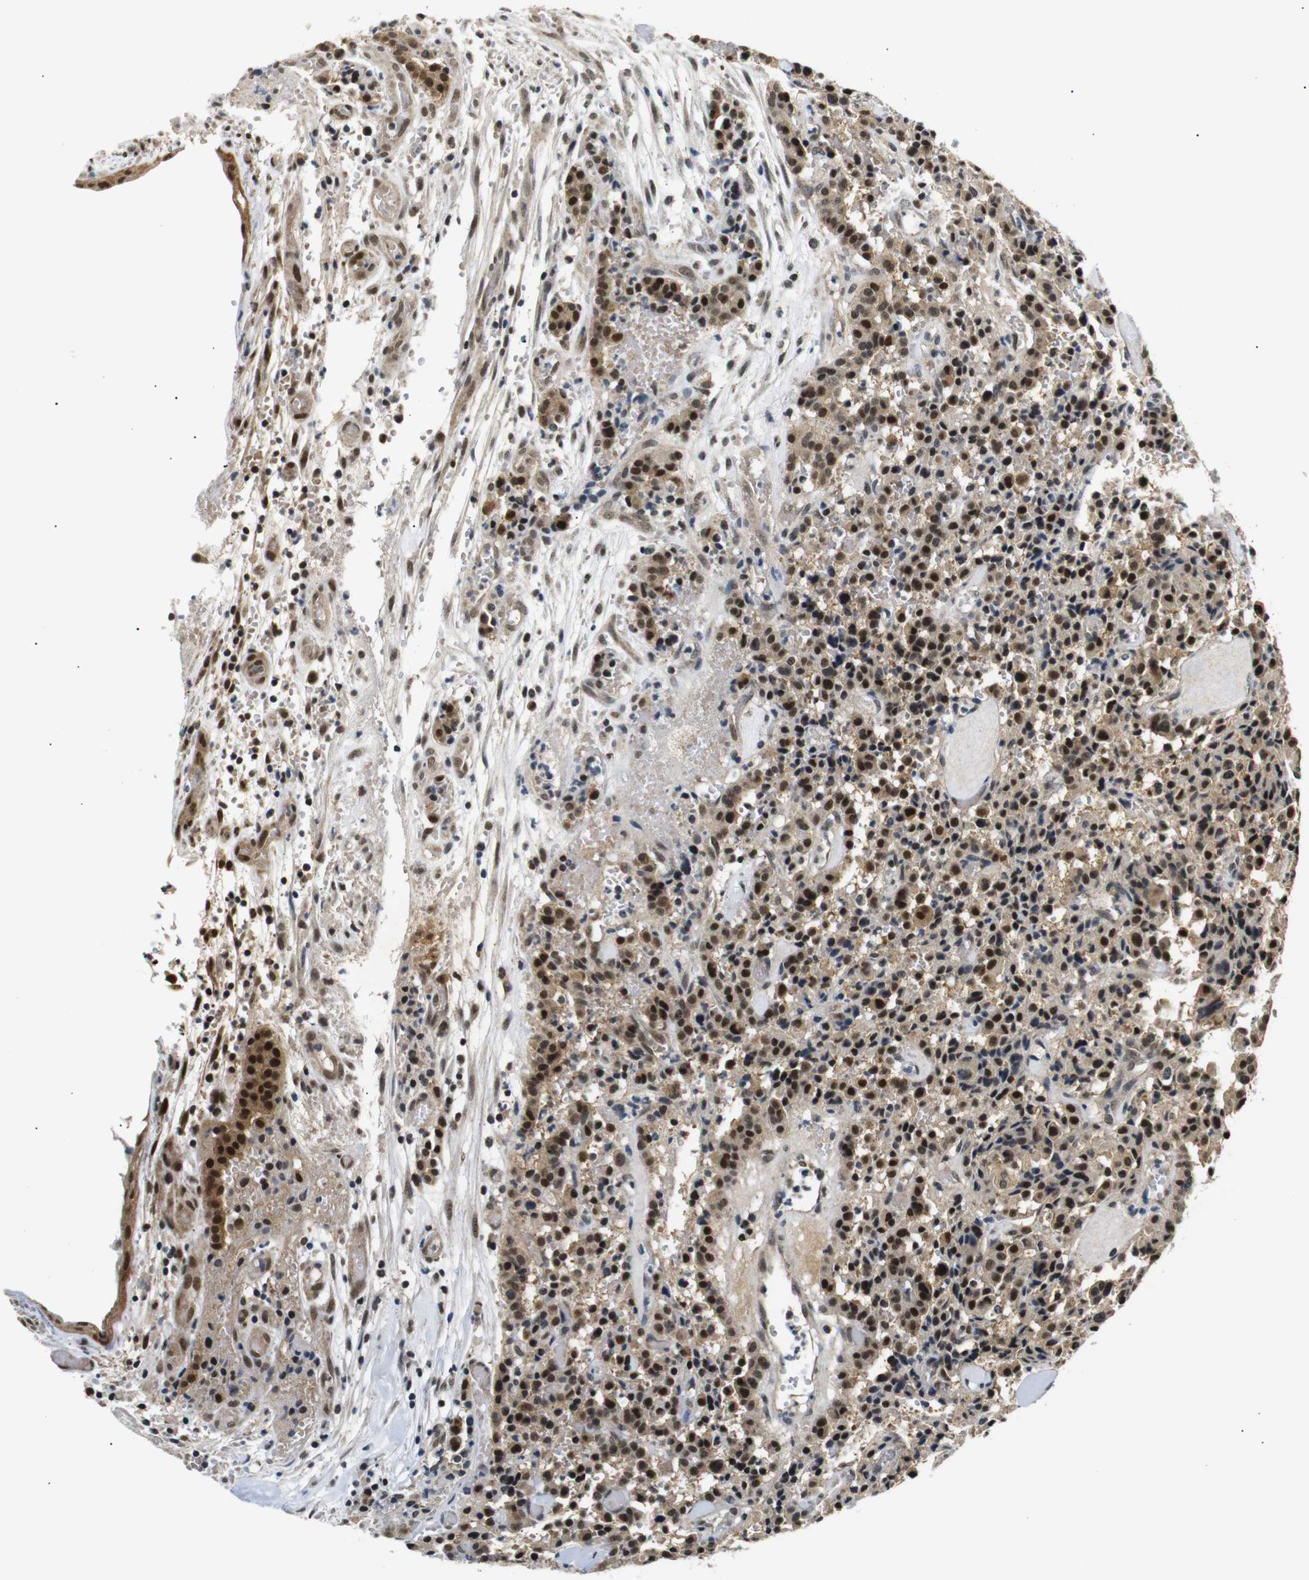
{"staining": {"intensity": "strong", "quantity": ">75%", "location": "cytoplasmic/membranous,nuclear"}, "tissue": "carcinoid", "cell_type": "Tumor cells", "image_type": "cancer", "snomed": [{"axis": "morphology", "description": "Carcinoid, malignant, NOS"}, {"axis": "topography", "description": "Lung"}], "caption": "Human carcinoid (malignant) stained for a protein (brown) exhibits strong cytoplasmic/membranous and nuclear positive positivity in approximately >75% of tumor cells.", "gene": "SKP1", "patient": {"sex": "male", "age": 30}}